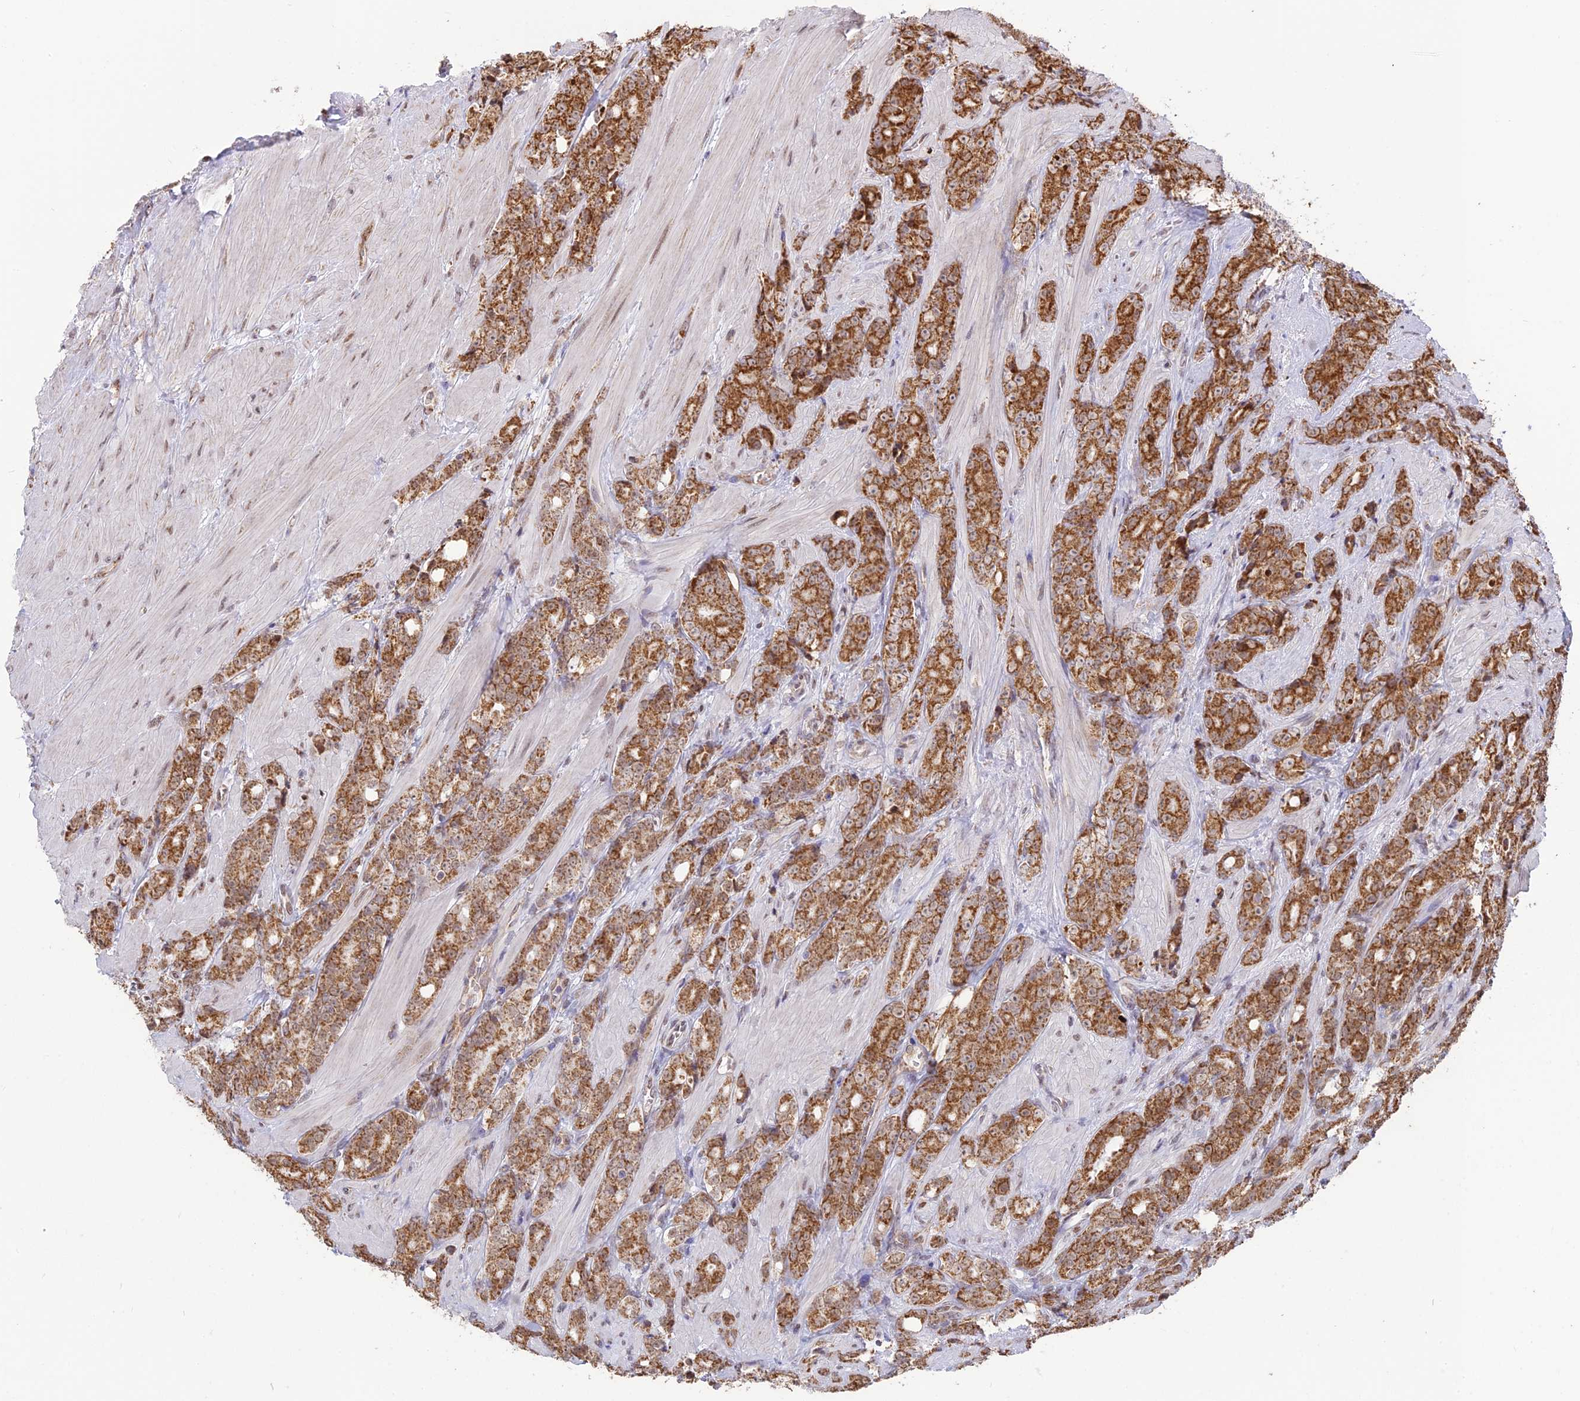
{"staining": {"intensity": "moderate", "quantity": ">75%", "location": "cytoplasmic/membranous"}, "tissue": "prostate cancer", "cell_type": "Tumor cells", "image_type": "cancer", "snomed": [{"axis": "morphology", "description": "Adenocarcinoma, High grade"}, {"axis": "topography", "description": "Prostate"}], "caption": "This is a histology image of IHC staining of prostate high-grade adenocarcinoma, which shows moderate positivity in the cytoplasmic/membranous of tumor cells.", "gene": "ARHGAP40", "patient": {"sex": "male", "age": 62}}